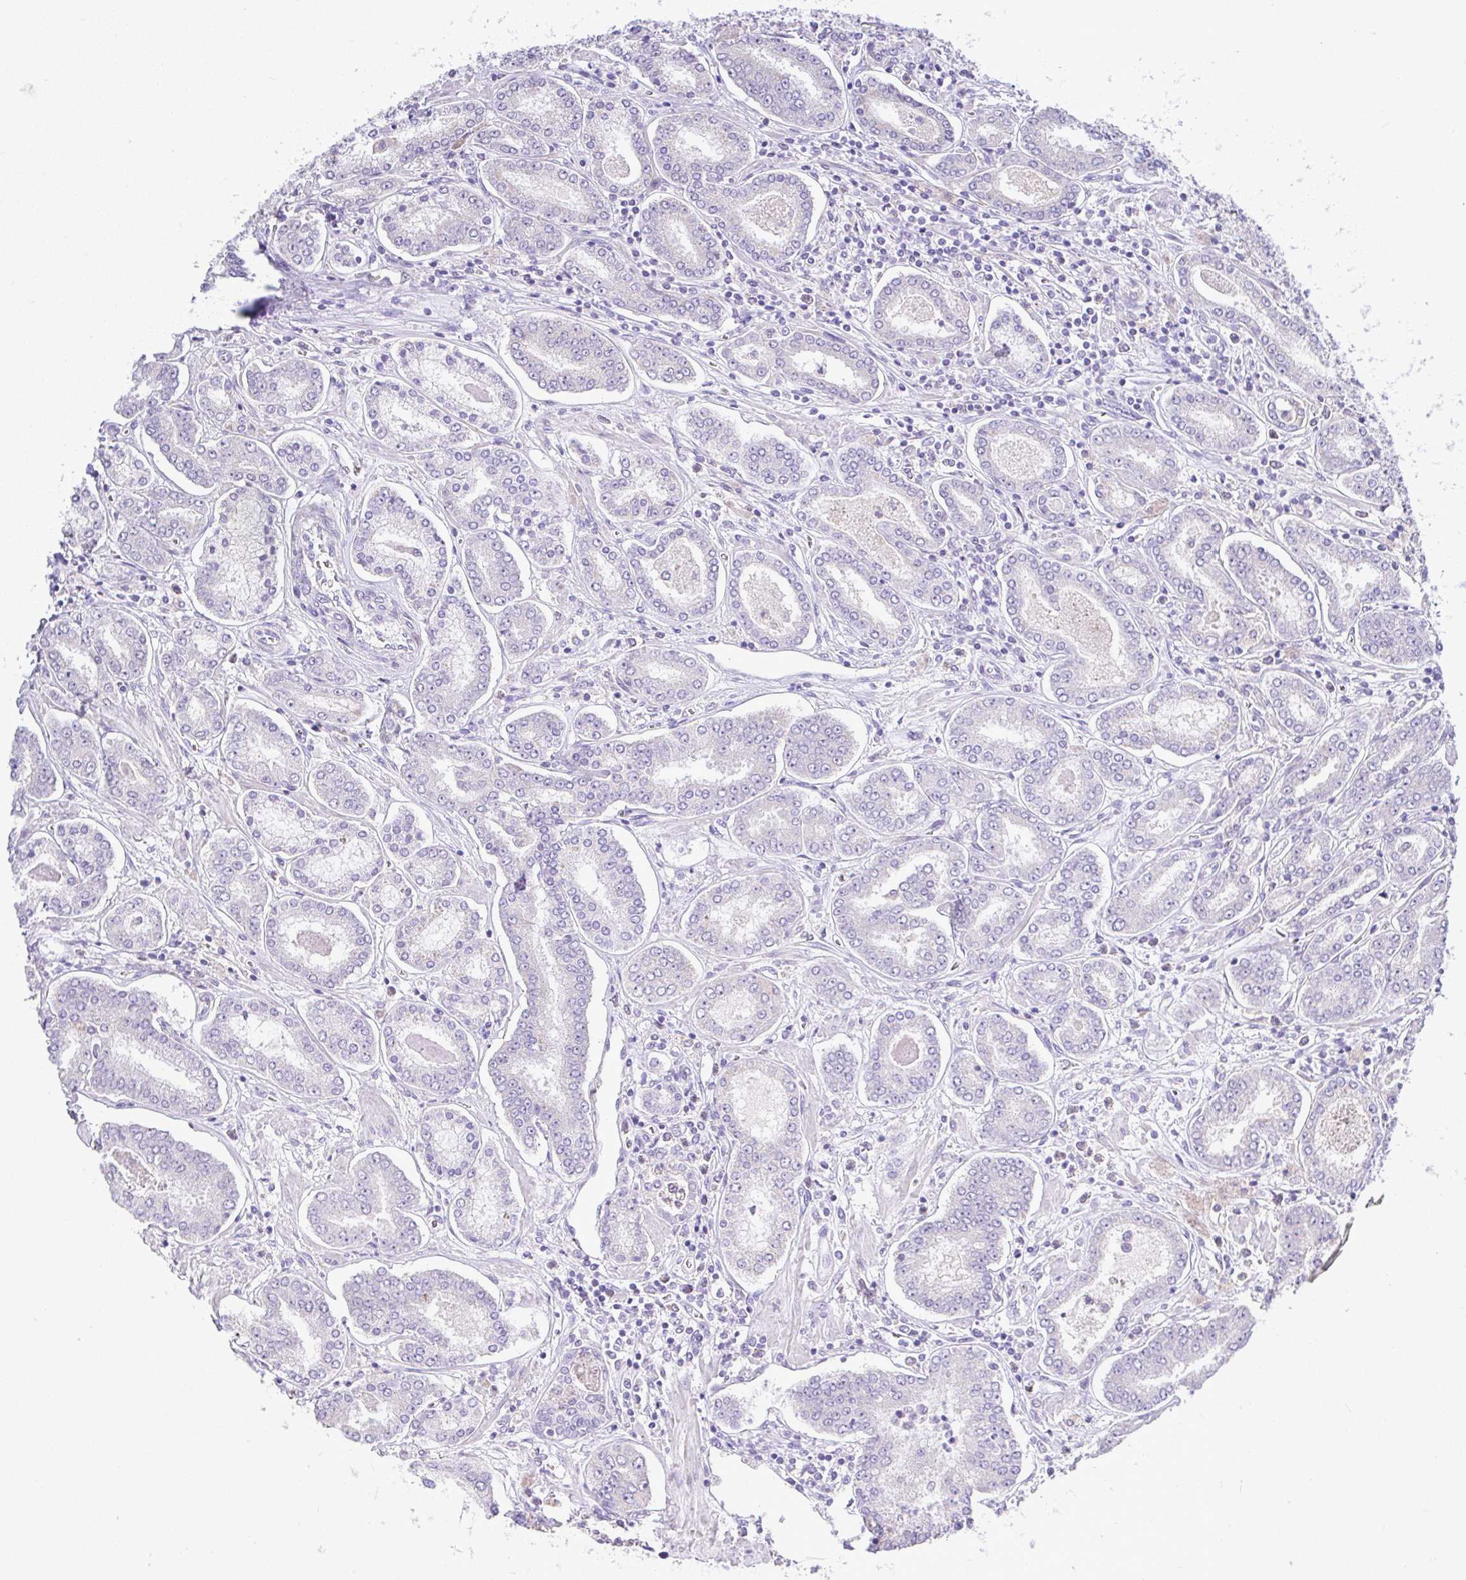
{"staining": {"intensity": "negative", "quantity": "none", "location": "none"}, "tissue": "prostate cancer", "cell_type": "Tumor cells", "image_type": "cancer", "snomed": [{"axis": "morphology", "description": "Adenocarcinoma, High grade"}, {"axis": "topography", "description": "Prostate"}], "caption": "The histopathology image exhibits no significant staining in tumor cells of prostate cancer (adenocarcinoma (high-grade)). The staining was performed using DAB to visualize the protein expression in brown, while the nuclei were stained in blue with hematoxylin (Magnification: 20x).", "gene": "CTU1", "patient": {"sex": "male", "age": 72}}